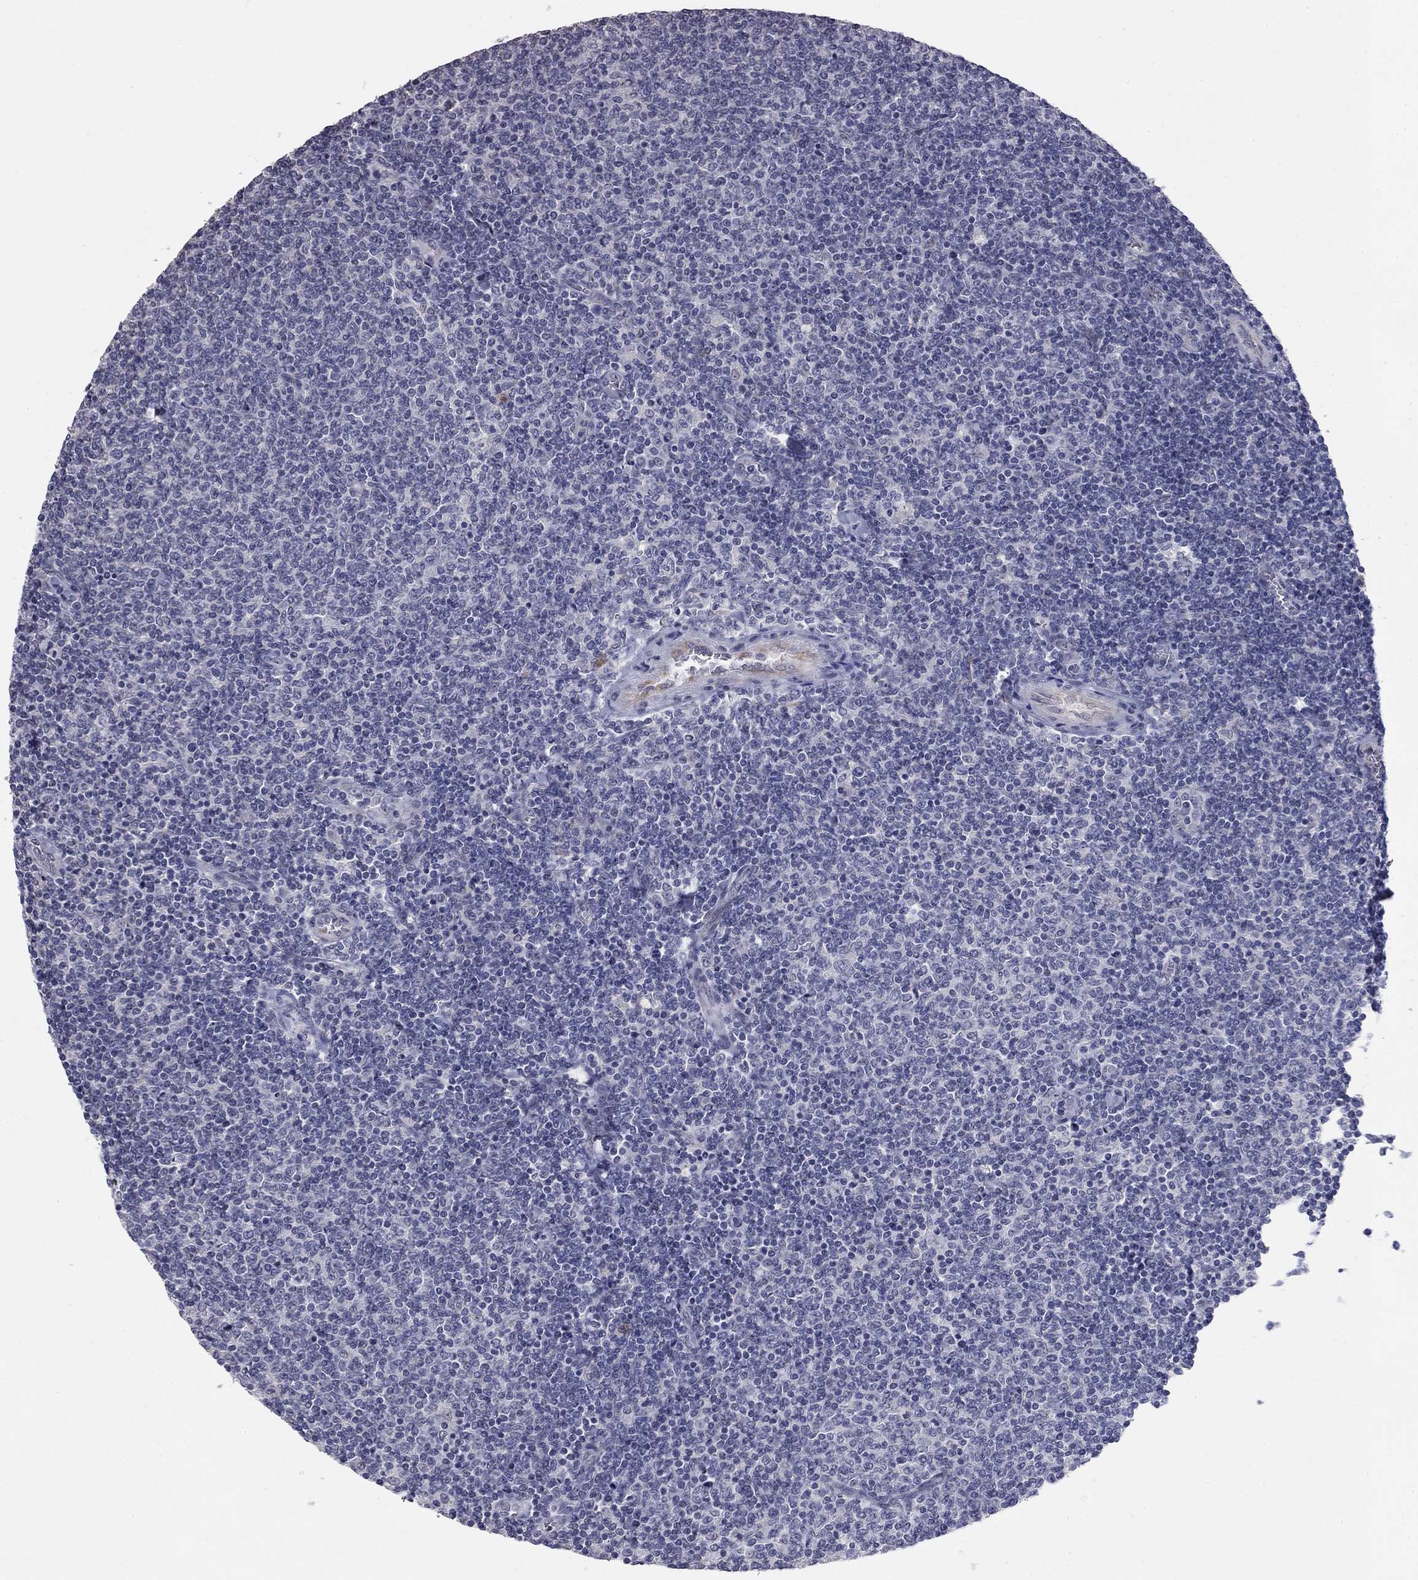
{"staining": {"intensity": "negative", "quantity": "none", "location": "none"}, "tissue": "lymphoma", "cell_type": "Tumor cells", "image_type": "cancer", "snomed": [{"axis": "morphology", "description": "Malignant lymphoma, non-Hodgkin's type, Low grade"}, {"axis": "topography", "description": "Lymph node"}], "caption": "An image of human lymphoma is negative for staining in tumor cells.", "gene": "PRRT2", "patient": {"sex": "male", "age": 52}}